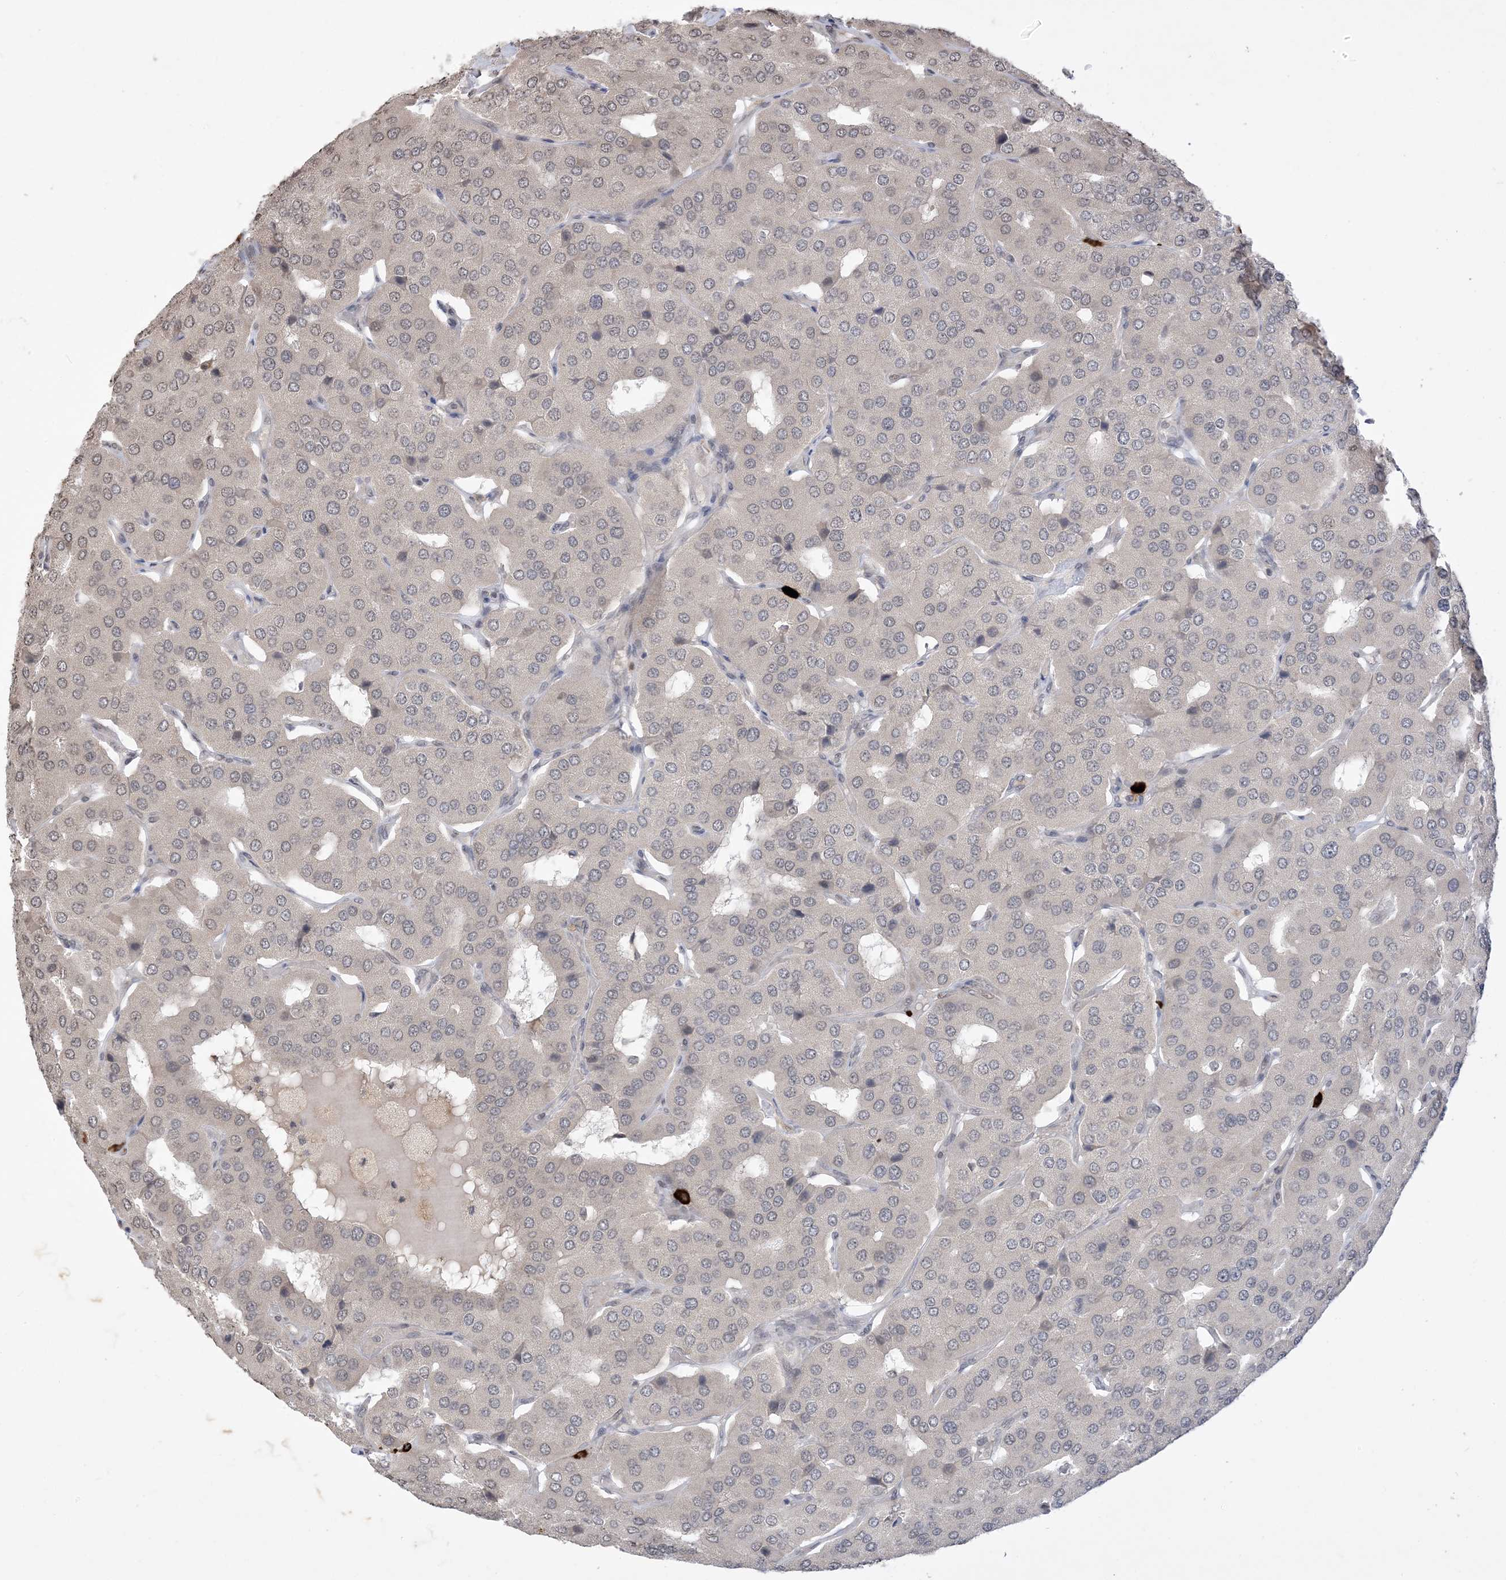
{"staining": {"intensity": "negative", "quantity": "none", "location": "none"}, "tissue": "parathyroid gland", "cell_type": "Glandular cells", "image_type": "normal", "snomed": [{"axis": "morphology", "description": "Normal tissue, NOS"}, {"axis": "morphology", "description": "Adenoma, NOS"}, {"axis": "topography", "description": "Parathyroid gland"}], "caption": "Normal parathyroid gland was stained to show a protein in brown. There is no significant staining in glandular cells. The staining was performed using DAB (3,3'-diaminobenzidine) to visualize the protein expression in brown, while the nuclei were stained in blue with hematoxylin (Magnification: 20x).", "gene": "RANBP9", "patient": {"sex": "female", "age": 86}}